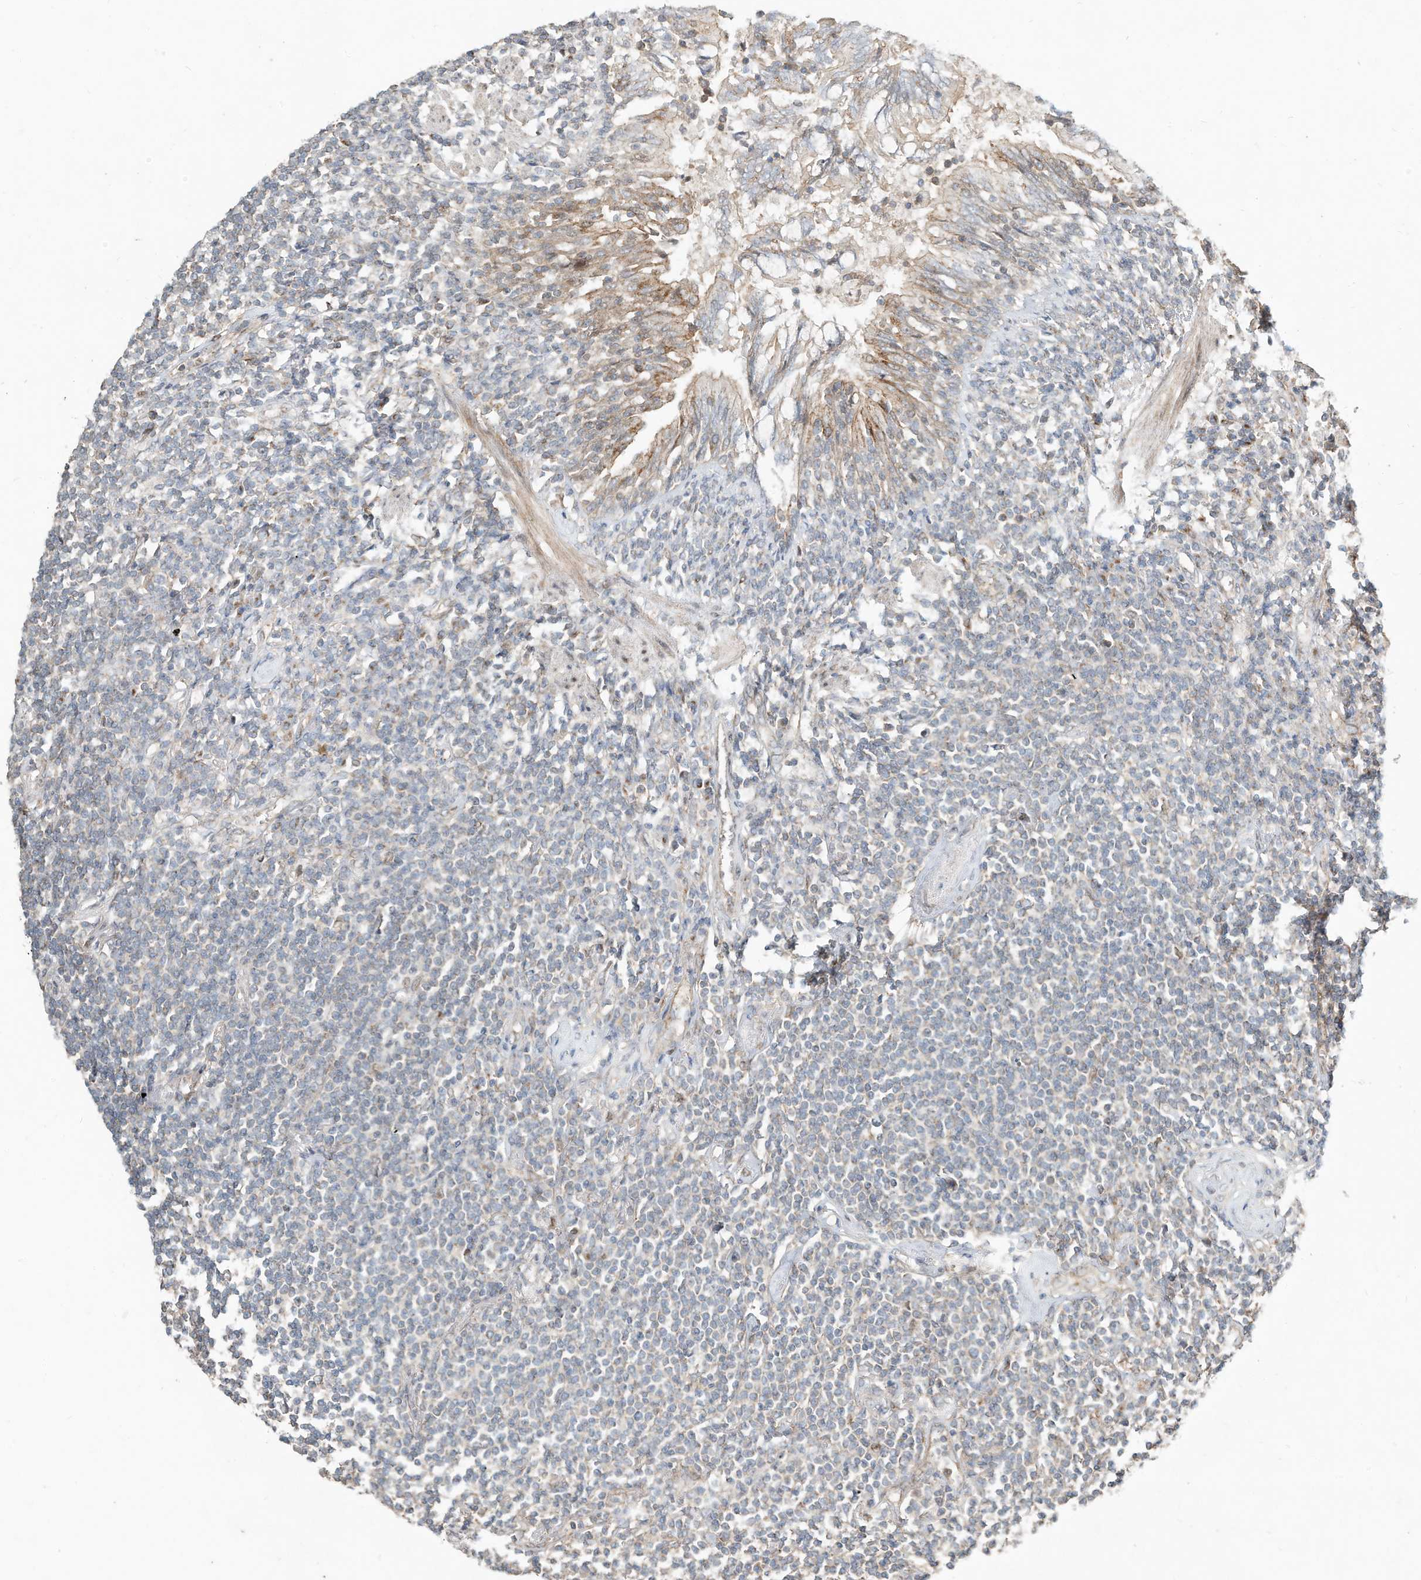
{"staining": {"intensity": "weak", "quantity": "25%-75%", "location": "cytoplasmic/membranous"}, "tissue": "lymphoma", "cell_type": "Tumor cells", "image_type": "cancer", "snomed": [{"axis": "morphology", "description": "Malignant lymphoma, non-Hodgkin's type, Low grade"}, {"axis": "topography", "description": "Lung"}], "caption": "IHC of lymphoma displays low levels of weak cytoplasmic/membranous positivity in about 25%-75% of tumor cells.", "gene": "CUX1", "patient": {"sex": "female", "age": 71}}